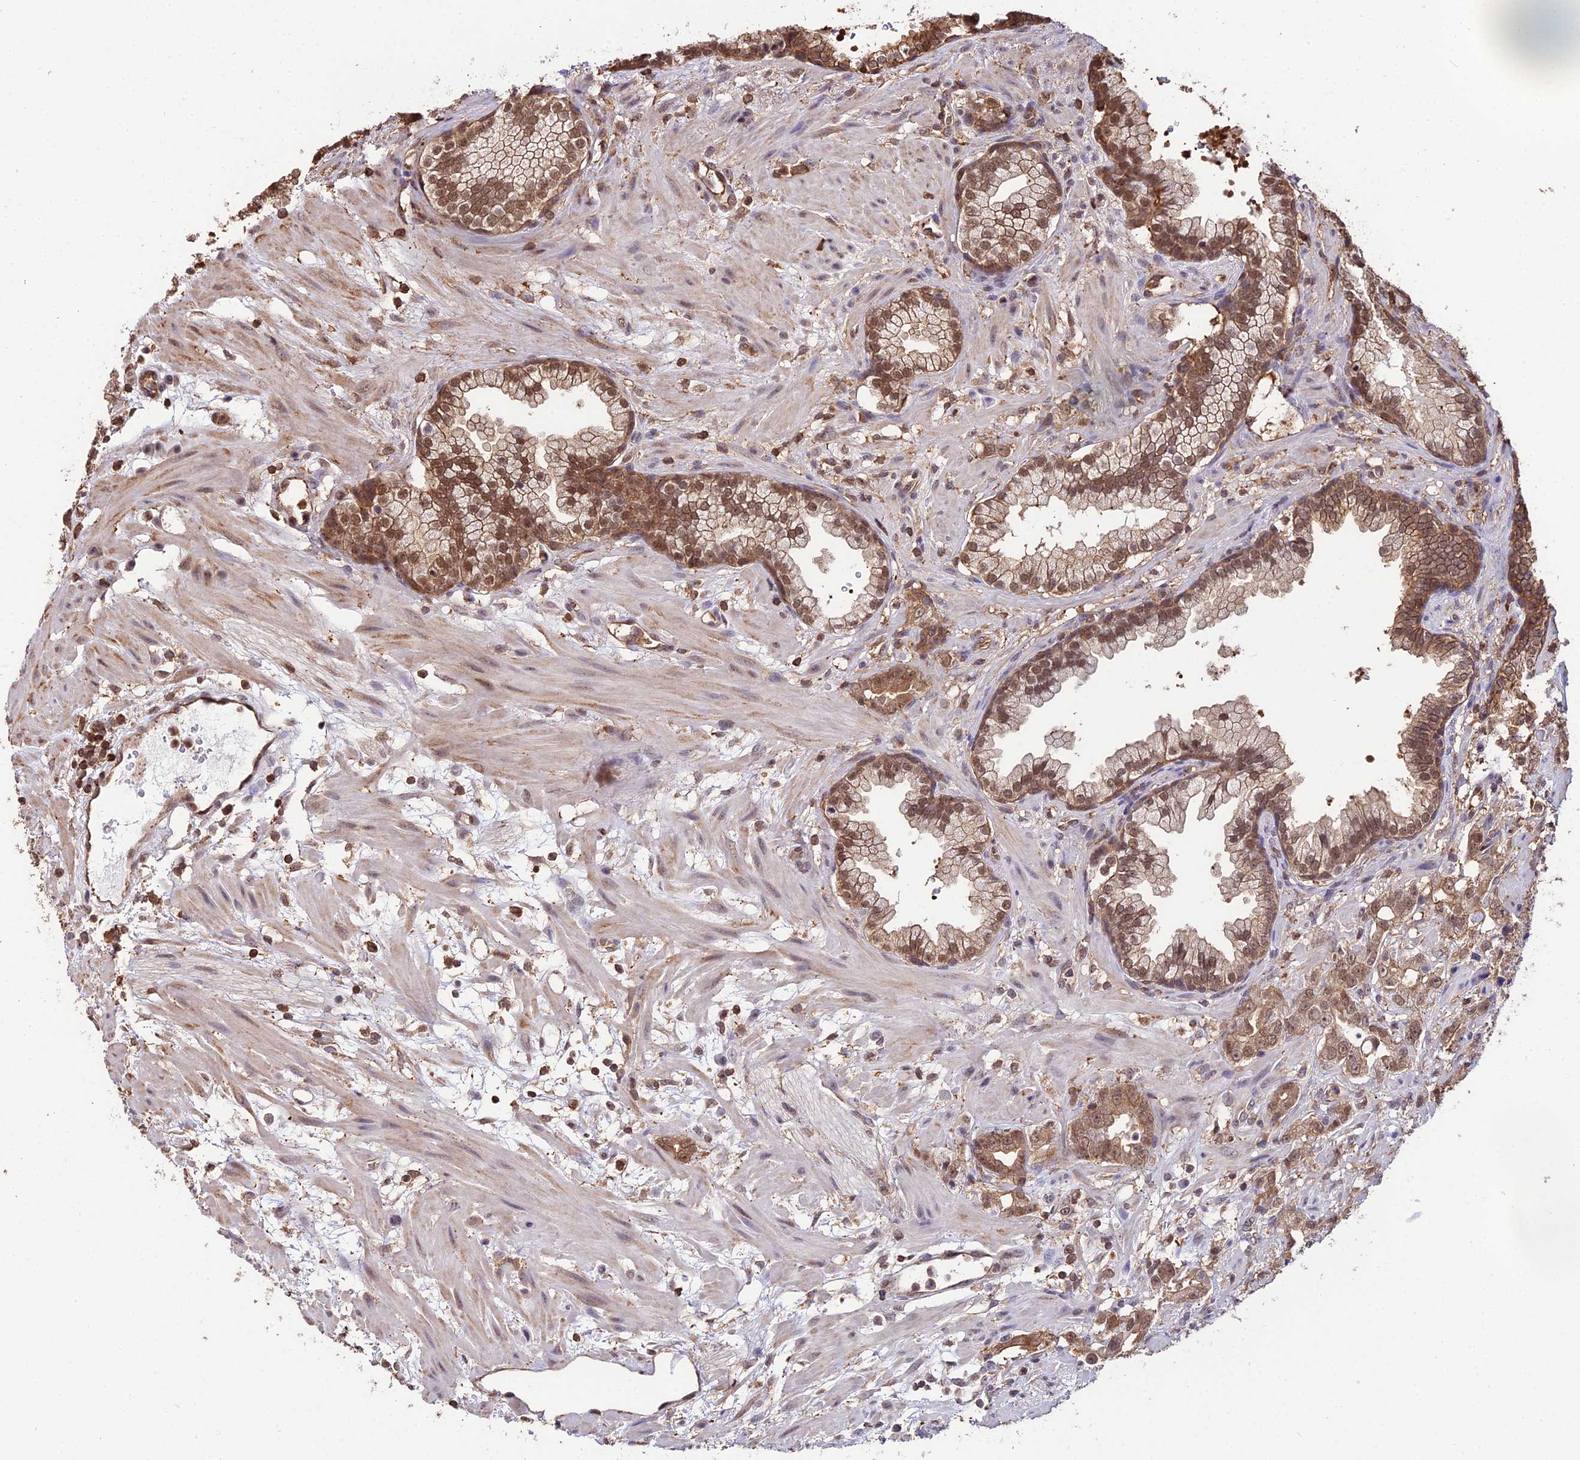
{"staining": {"intensity": "moderate", "quantity": ">75%", "location": "cytoplasmic/membranous,nuclear"}, "tissue": "prostate cancer", "cell_type": "Tumor cells", "image_type": "cancer", "snomed": [{"axis": "morphology", "description": "Adenocarcinoma, High grade"}, {"axis": "topography", "description": "Prostate"}], "caption": "A brown stain highlights moderate cytoplasmic/membranous and nuclear staining of a protein in human prostate cancer tumor cells.", "gene": "PPP4C", "patient": {"sex": "male", "age": 63}}